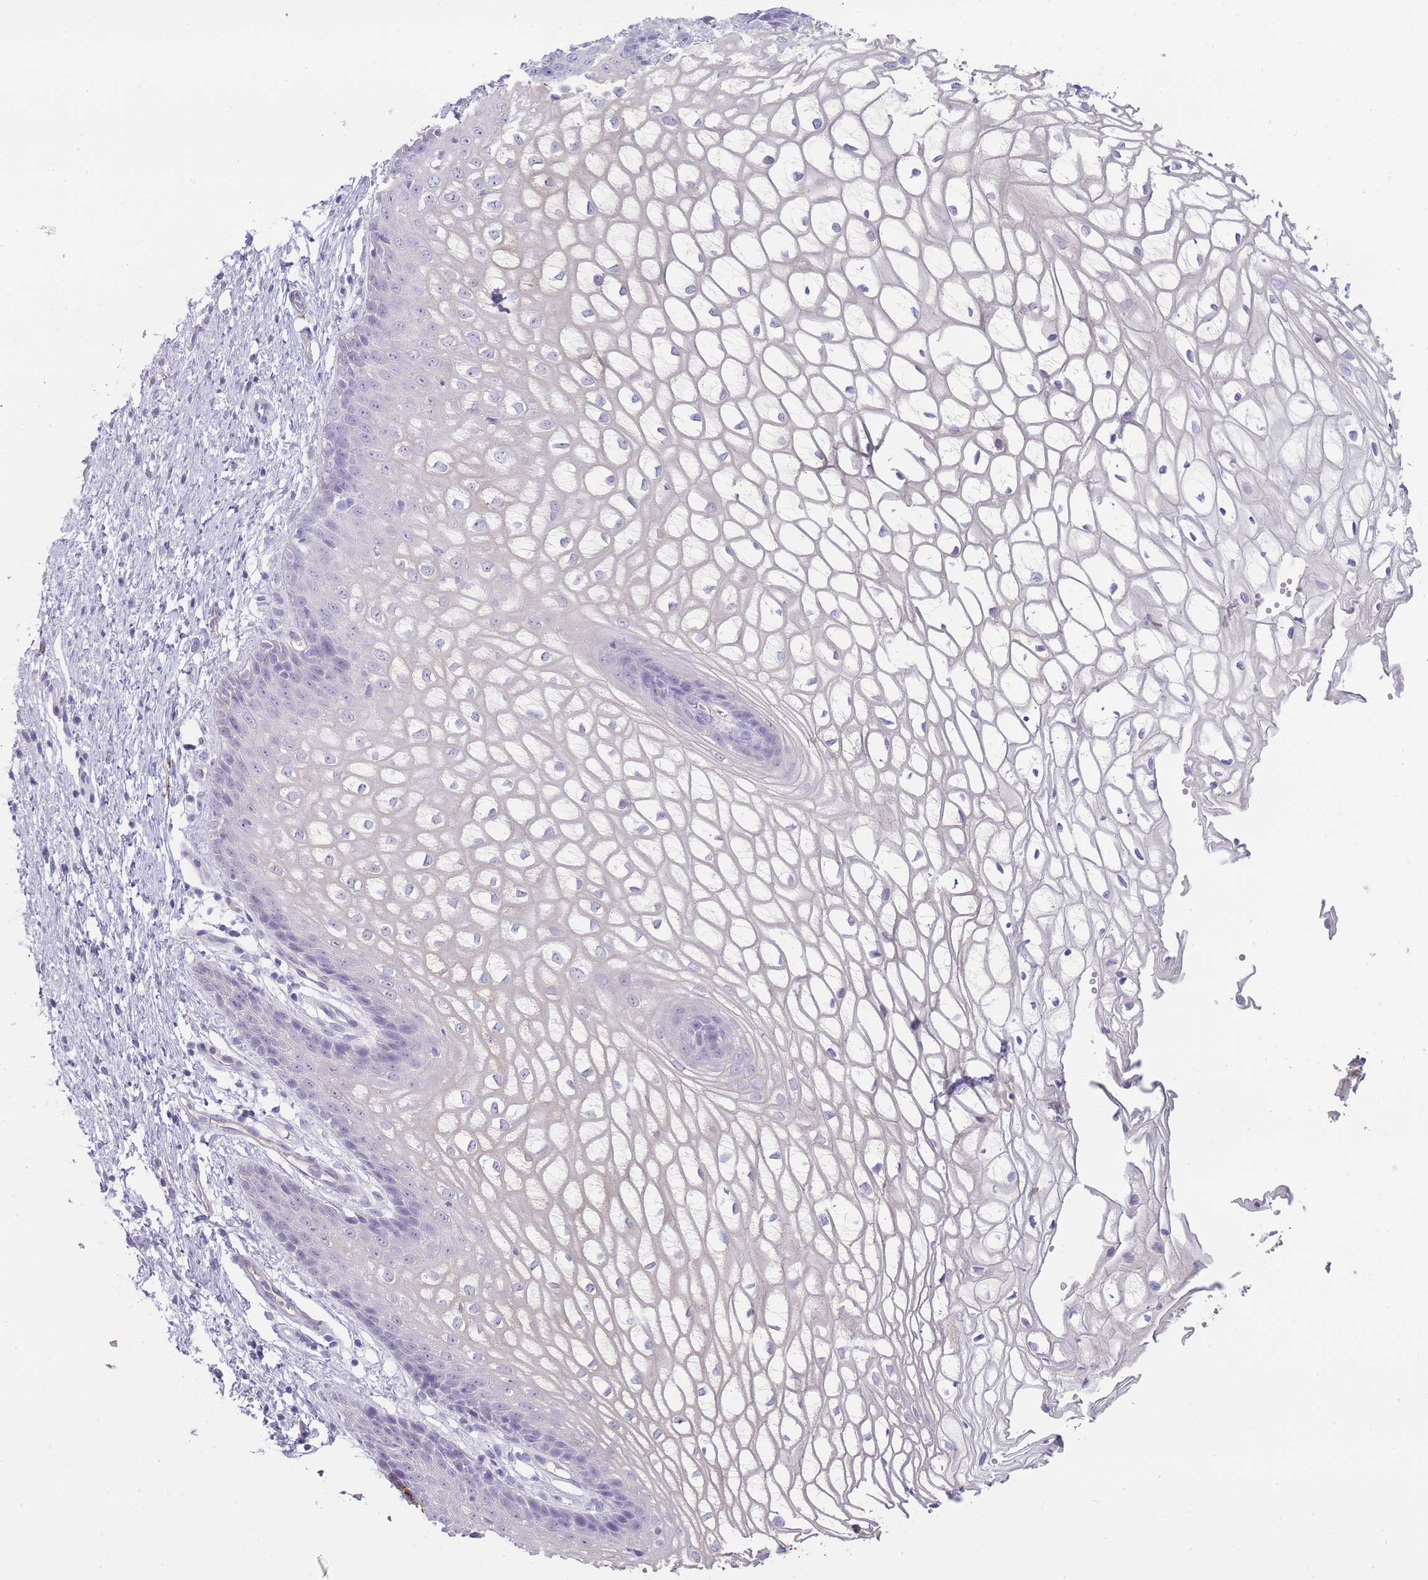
{"staining": {"intensity": "negative", "quantity": "none", "location": "none"}, "tissue": "vagina", "cell_type": "Squamous epithelial cells", "image_type": "normal", "snomed": [{"axis": "morphology", "description": "Normal tissue, NOS"}, {"axis": "topography", "description": "Vagina"}], "caption": "IHC photomicrograph of unremarkable vagina: vagina stained with DAB (3,3'-diaminobenzidine) demonstrates no significant protein positivity in squamous epithelial cells. Nuclei are stained in blue.", "gene": "UTP14A", "patient": {"sex": "female", "age": 34}}